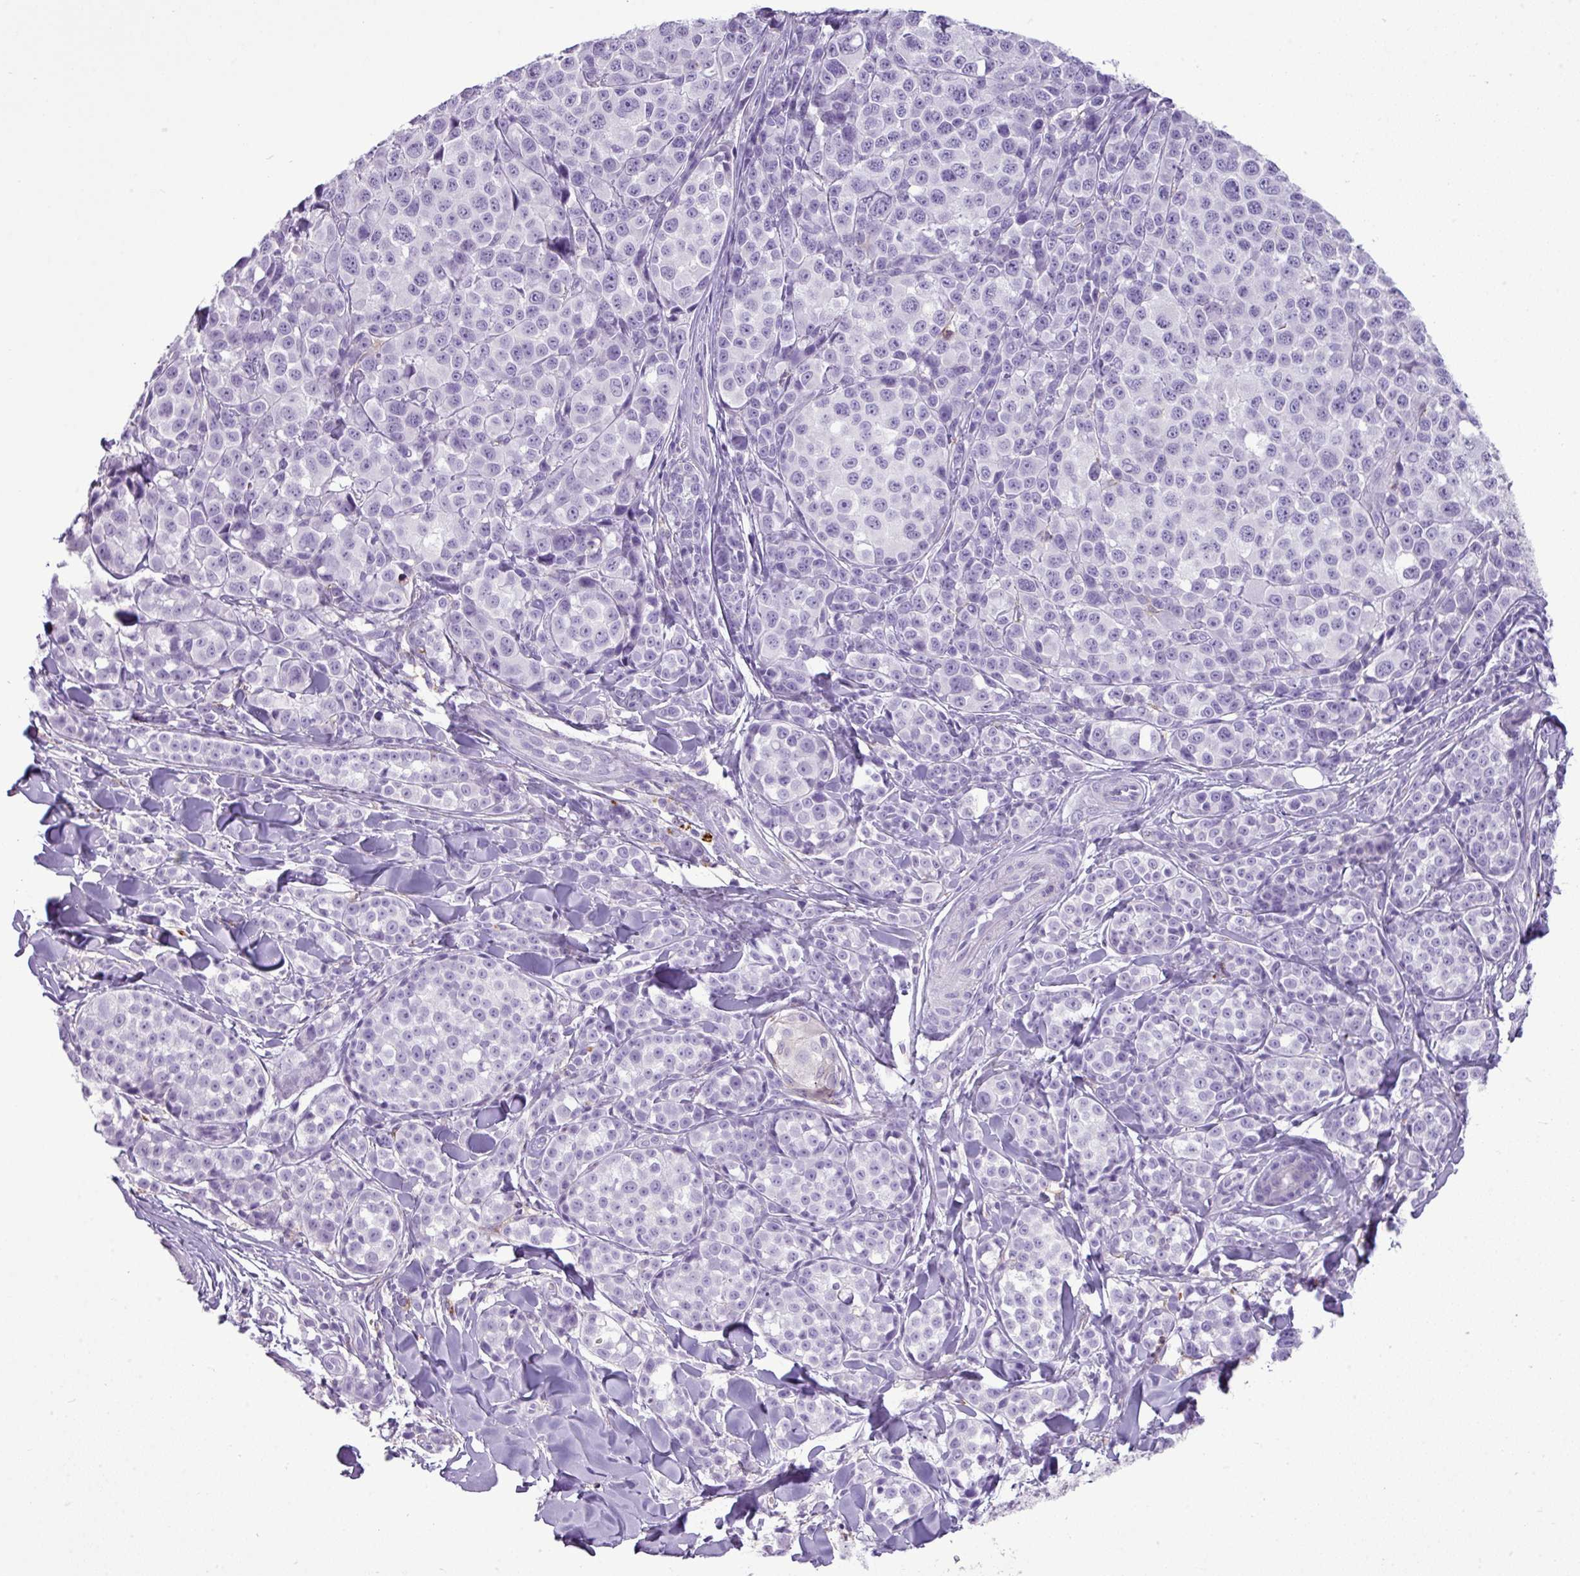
{"staining": {"intensity": "negative", "quantity": "none", "location": "none"}, "tissue": "melanoma", "cell_type": "Tumor cells", "image_type": "cancer", "snomed": [{"axis": "morphology", "description": "Malignant melanoma, NOS"}, {"axis": "topography", "description": "Skin"}], "caption": "There is no significant staining in tumor cells of malignant melanoma.", "gene": "RBMXL2", "patient": {"sex": "female", "age": 35}}